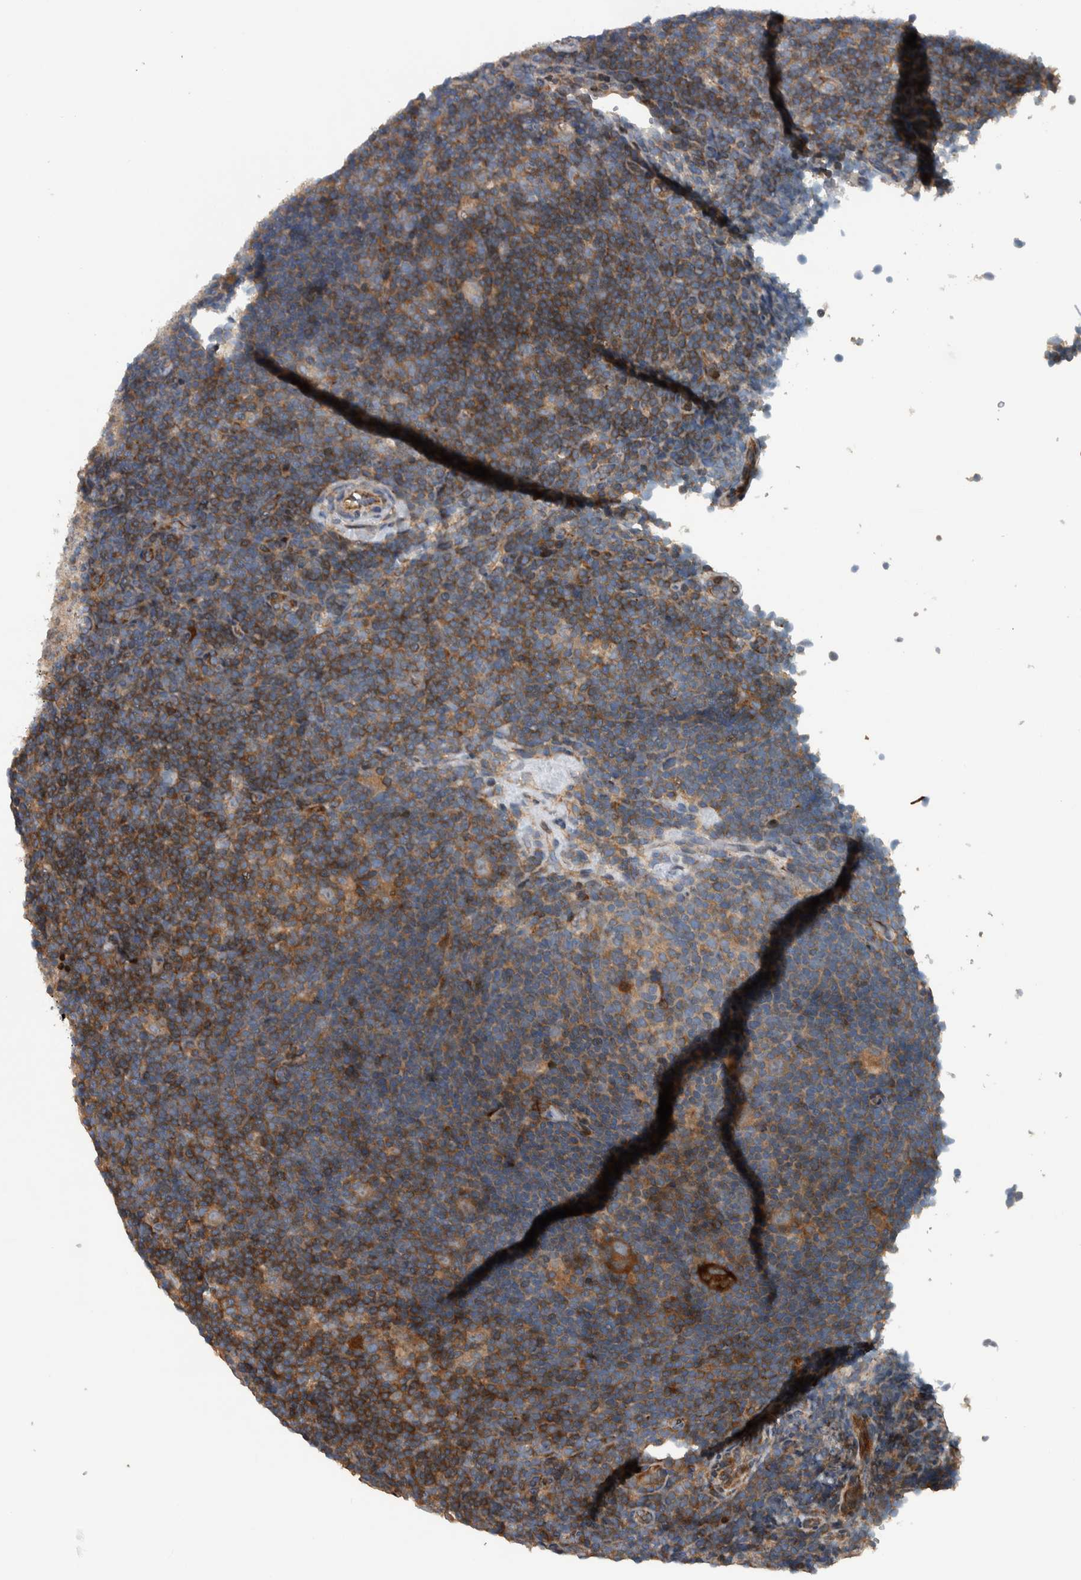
{"staining": {"intensity": "moderate", "quantity": ">75%", "location": "cytoplasmic/membranous"}, "tissue": "lymphoma", "cell_type": "Tumor cells", "image_type": "cancer", "snomed": [{"axis": "morphology", "description": "Hodgkin's disease, NOS"}, {"axis": "topography", "description": "Lymph node"}], "caption": "Protein staining by IHC displays moderate cytoplasmic/membranous expression in about >75% of tumor cells in Hodgkin's disease.", "gene": "BAIAP2L1", "patient": {"sex": "female", "age": 57}}